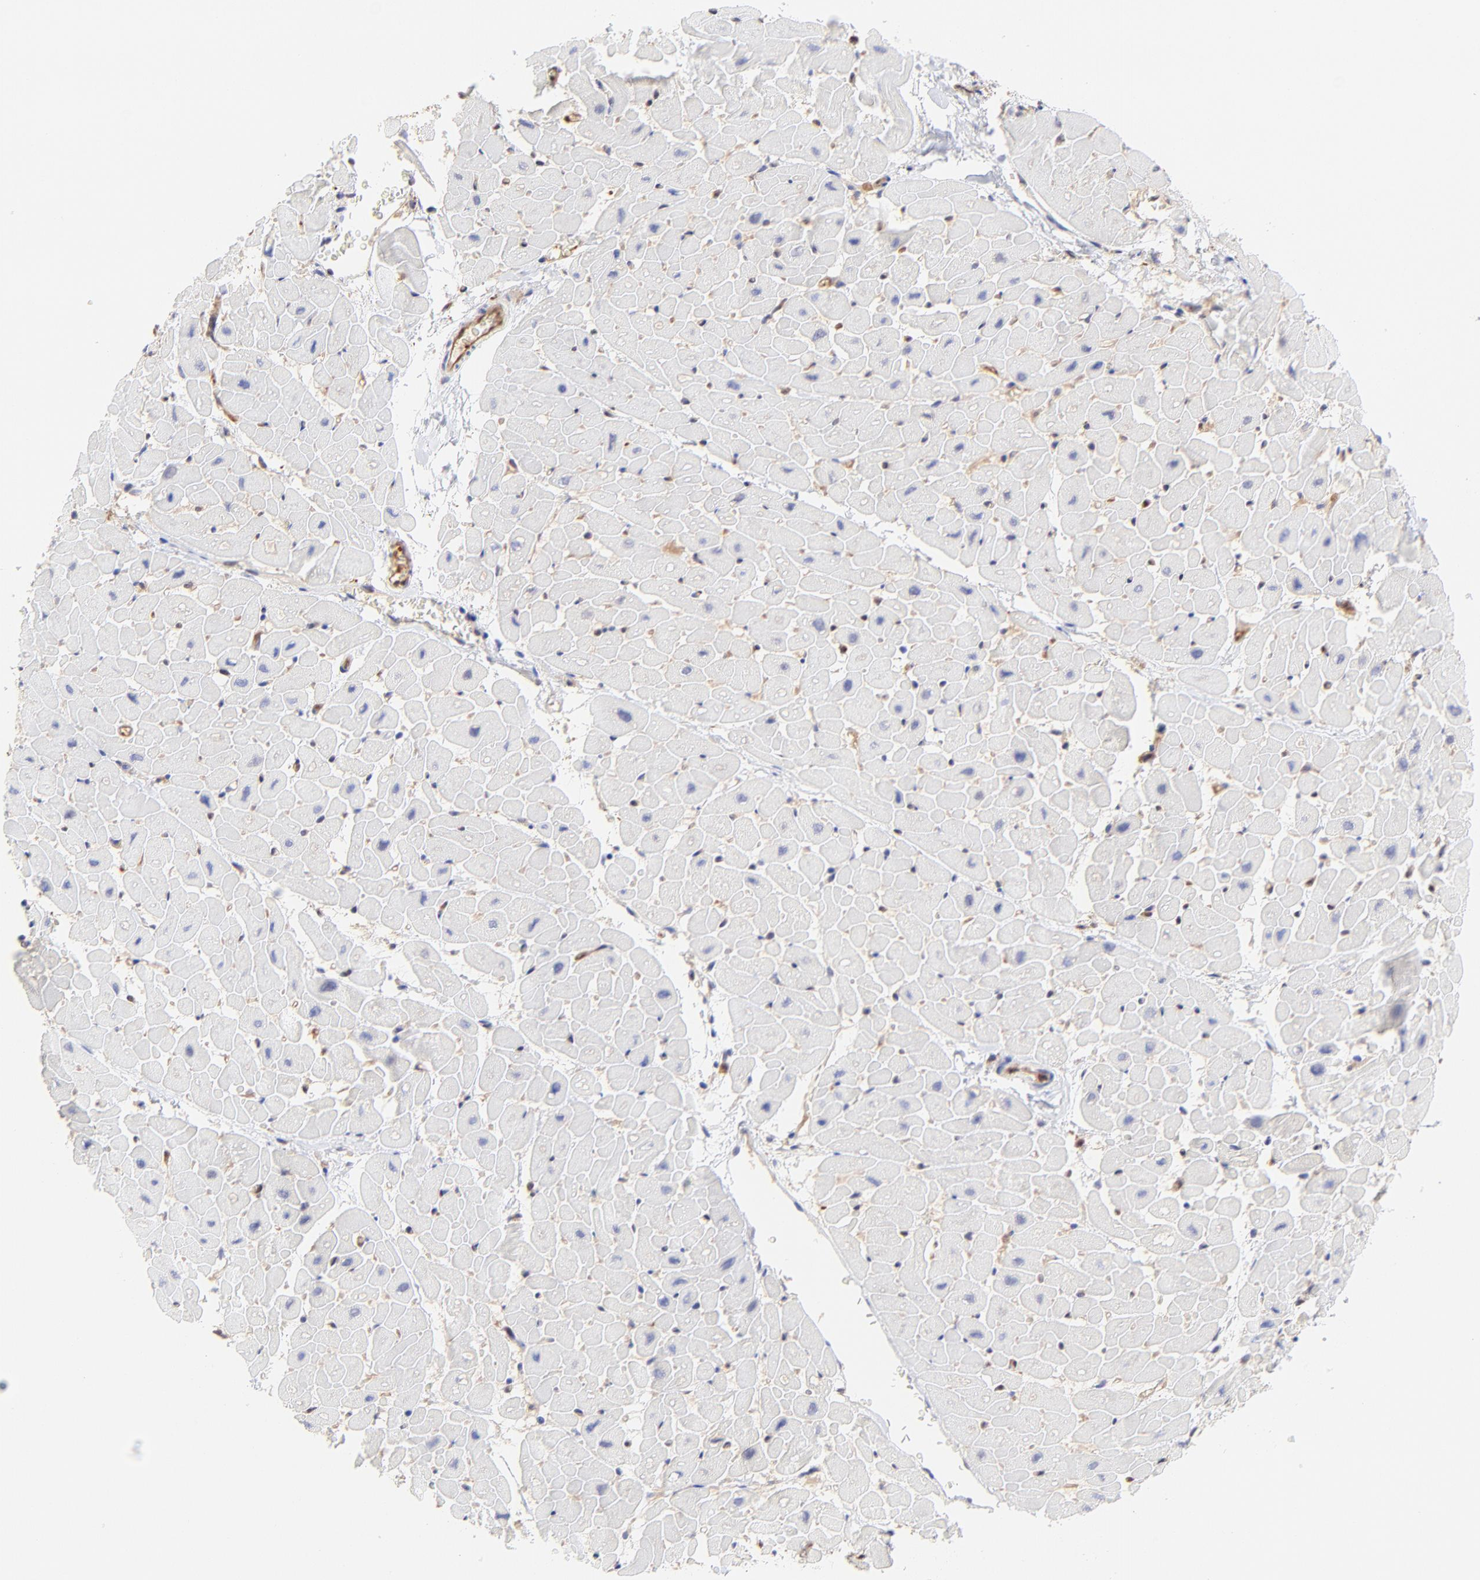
{"staining": {"intensity": "negative", "quantity": "none", "location": "none"}, "tissue": "heart muscle", "cell_type": "Cardiomyocytes", "image_type": "normal", "snomed": [{"axis": "morphology", "description": "Normal tissue, NOS"}, {"axis": "topography", "description": "Heart"}], "caption": "High magnification brightfield microscopy of normal heart muscle stained with DAB (3,3'-diaminobenzidine) (brown) and counterstained with hematoxylin (blue): cardiomyocytes show no significant expression. (DAB immunohistochemistry (IHC) with hematoxylin counter stain).", "gene": "HYAL1", "patient": {"sex": "male", "age": 45}}